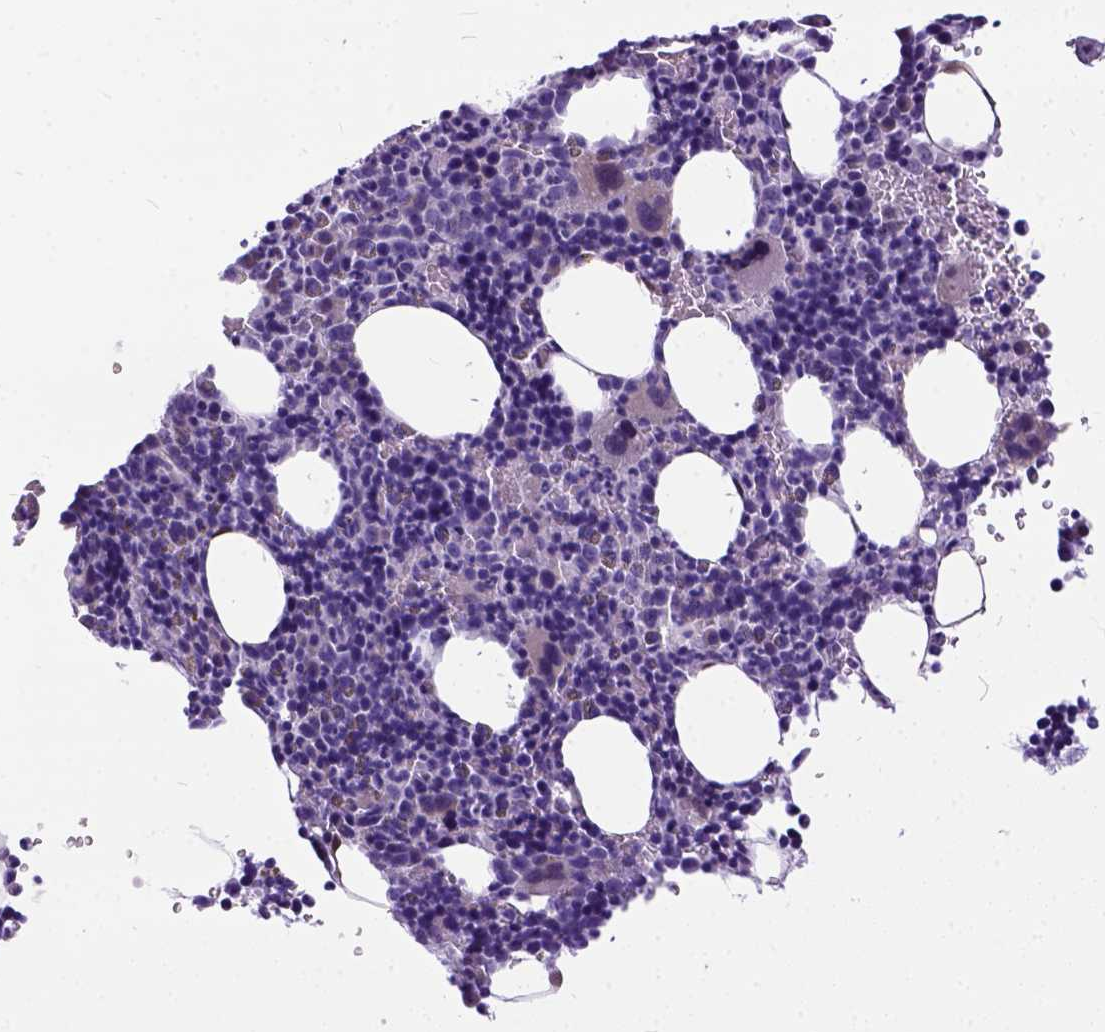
{"staining": {"intensity": "weak", "quantity": "<25%", "location": "cytoplasmic/membranous"}, "tissue": "bone marrow", "cell_type": "Hematopoietic cells", "image_type": "normal", "snomed": [{"axis": "morphology", "description": "Normal tissue, NOS"}, {"axis": "topography", "description": "Bone marrow"}], "caption": "Immunohistochemistry (IHC) photomicrograph of benign human bone marrow stained for a protein (brown), which demonstrates no staining in hematopoietic cells. The staining was performed using DAB (3,3'-diaminobenzidine) to visualize the protein expression in brown, while the nuclei were stained in blue with hematoxylin (Magnification: 20x).", "gene": "NEK5", "patient": {"sex": "male", "age": 63}}